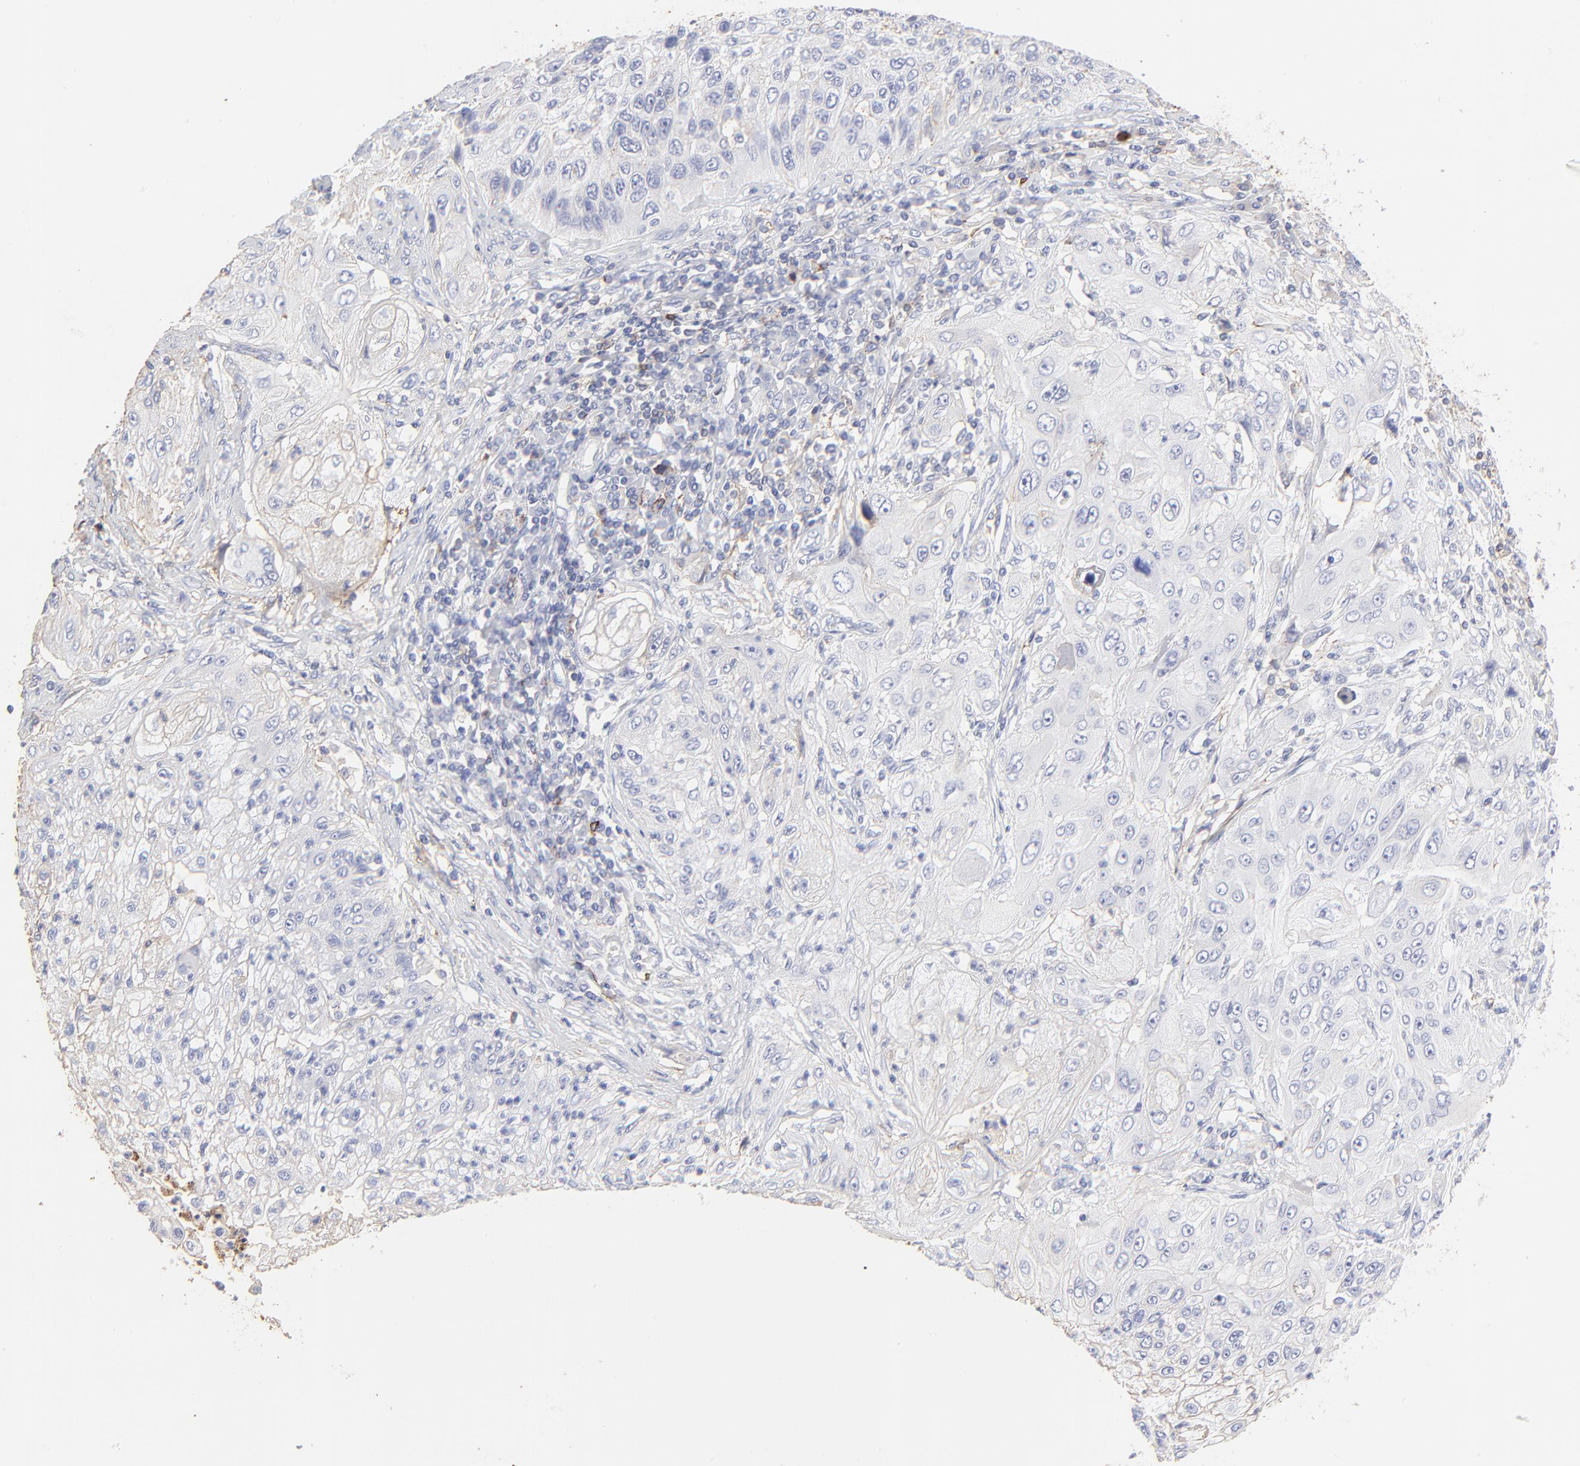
{"staining": {"intensity": "negative", "quantity": "none", "location": "none"}, "tissue": "lung cancer", "cell_type": "Tumor cells", "image_type": "cancer", "snomed": [{"axis": "morphology", "description": "Inflammation, NOS"}, {"axis": "morphology", "description": "Squamous cell carcinoma, NOS"}, {"axis": "topography", "description": "Lymph node"}, {"axis": "topography", "description": "Soft tissue"}, {"axis": "topography", "description": "Lung"}], "caption": "Tumor cells show no significant expression in lung cancer (squamous cell carcinoma).", "gene": "ANXA6", "patient": {"sex": "male", "age": 66}}